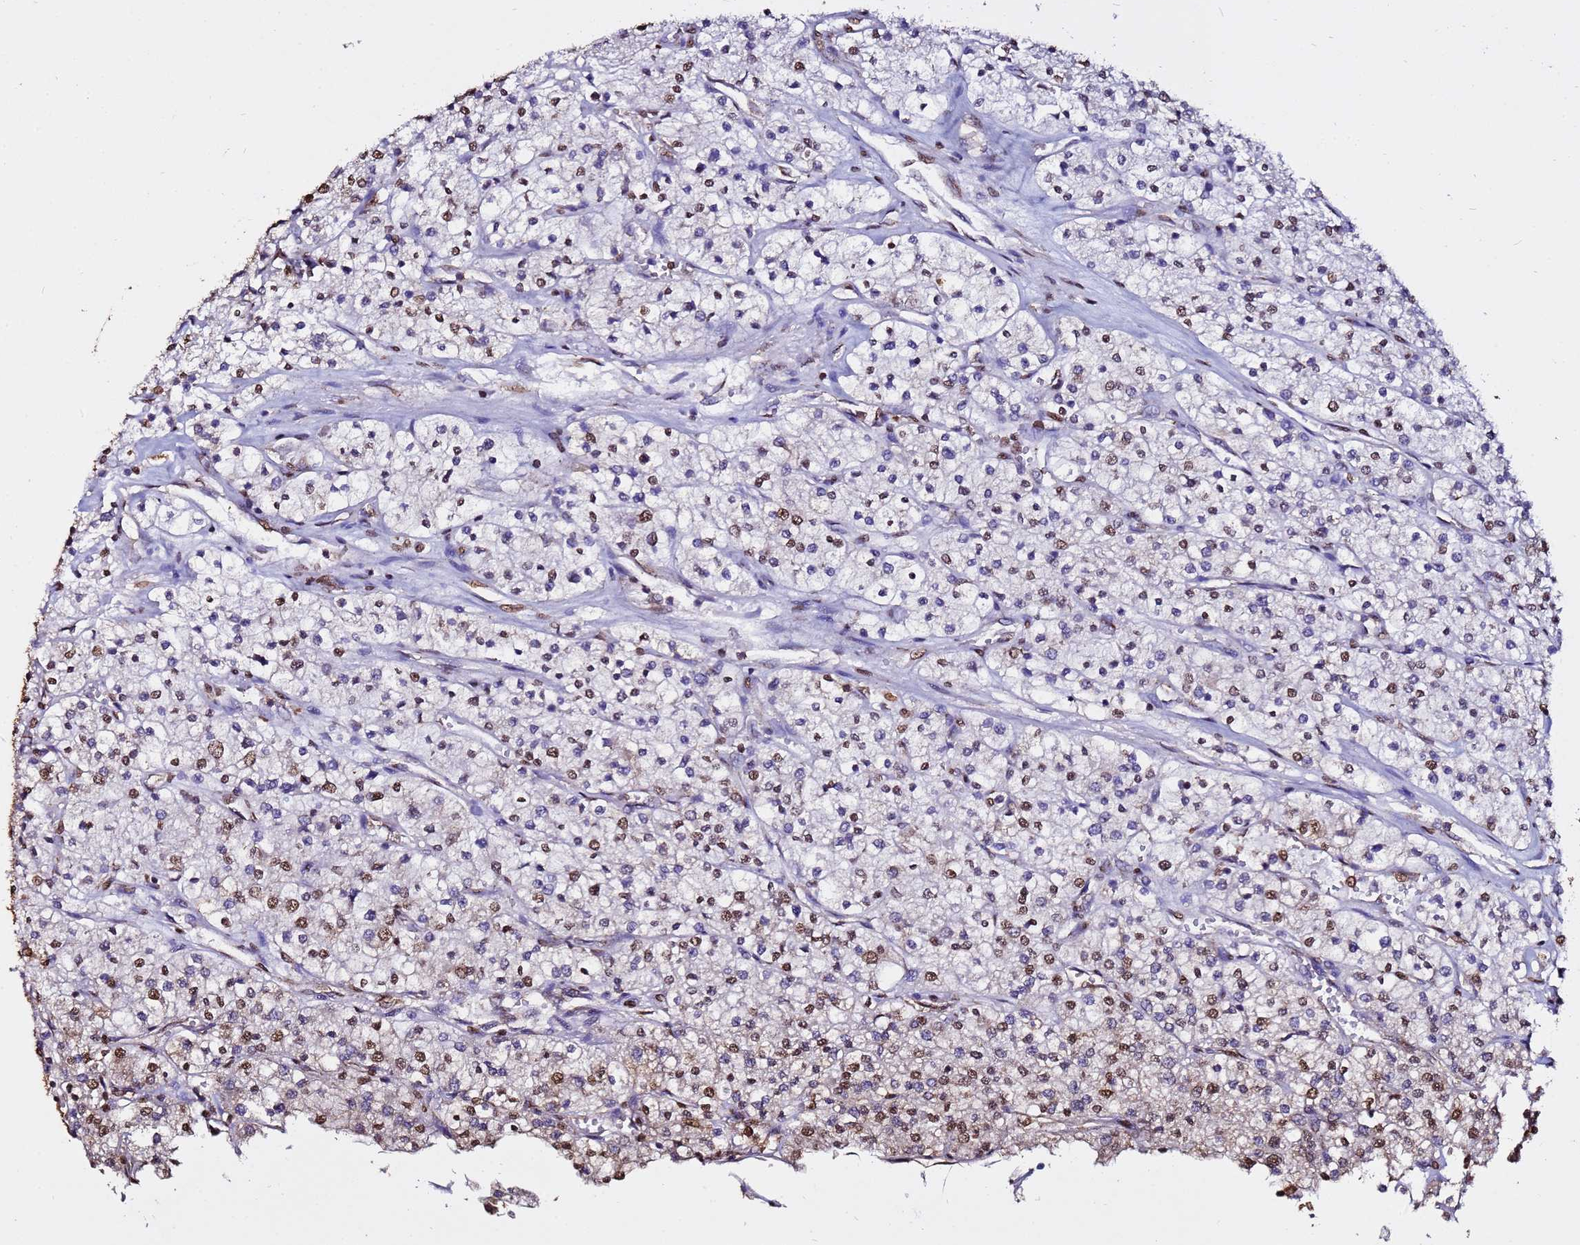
{"staining": {"intensity": "moderate", "quantity": "25%-75%", "location": "nuclear"}, "tissue": "renal cancer", "cell_type": "Tumor cells", "image_type": "cancer", "snomed": [{"axis": "morphology", "description": "Adenocarcinoma, NOS"}, {"axis": "topography", "description": "Kidney"}], "caption": "Renal adenocarcinoma stained with immunohistochemistry shows moderate nuclear expression in about 25%-75% of tumor cells. (DAB (3,3'-diaminobenzidine) = brown stain, brightfield microscopy at high magnification).", "gene": "TRIP6", "patient": {"sex": "male", "age": 80}}